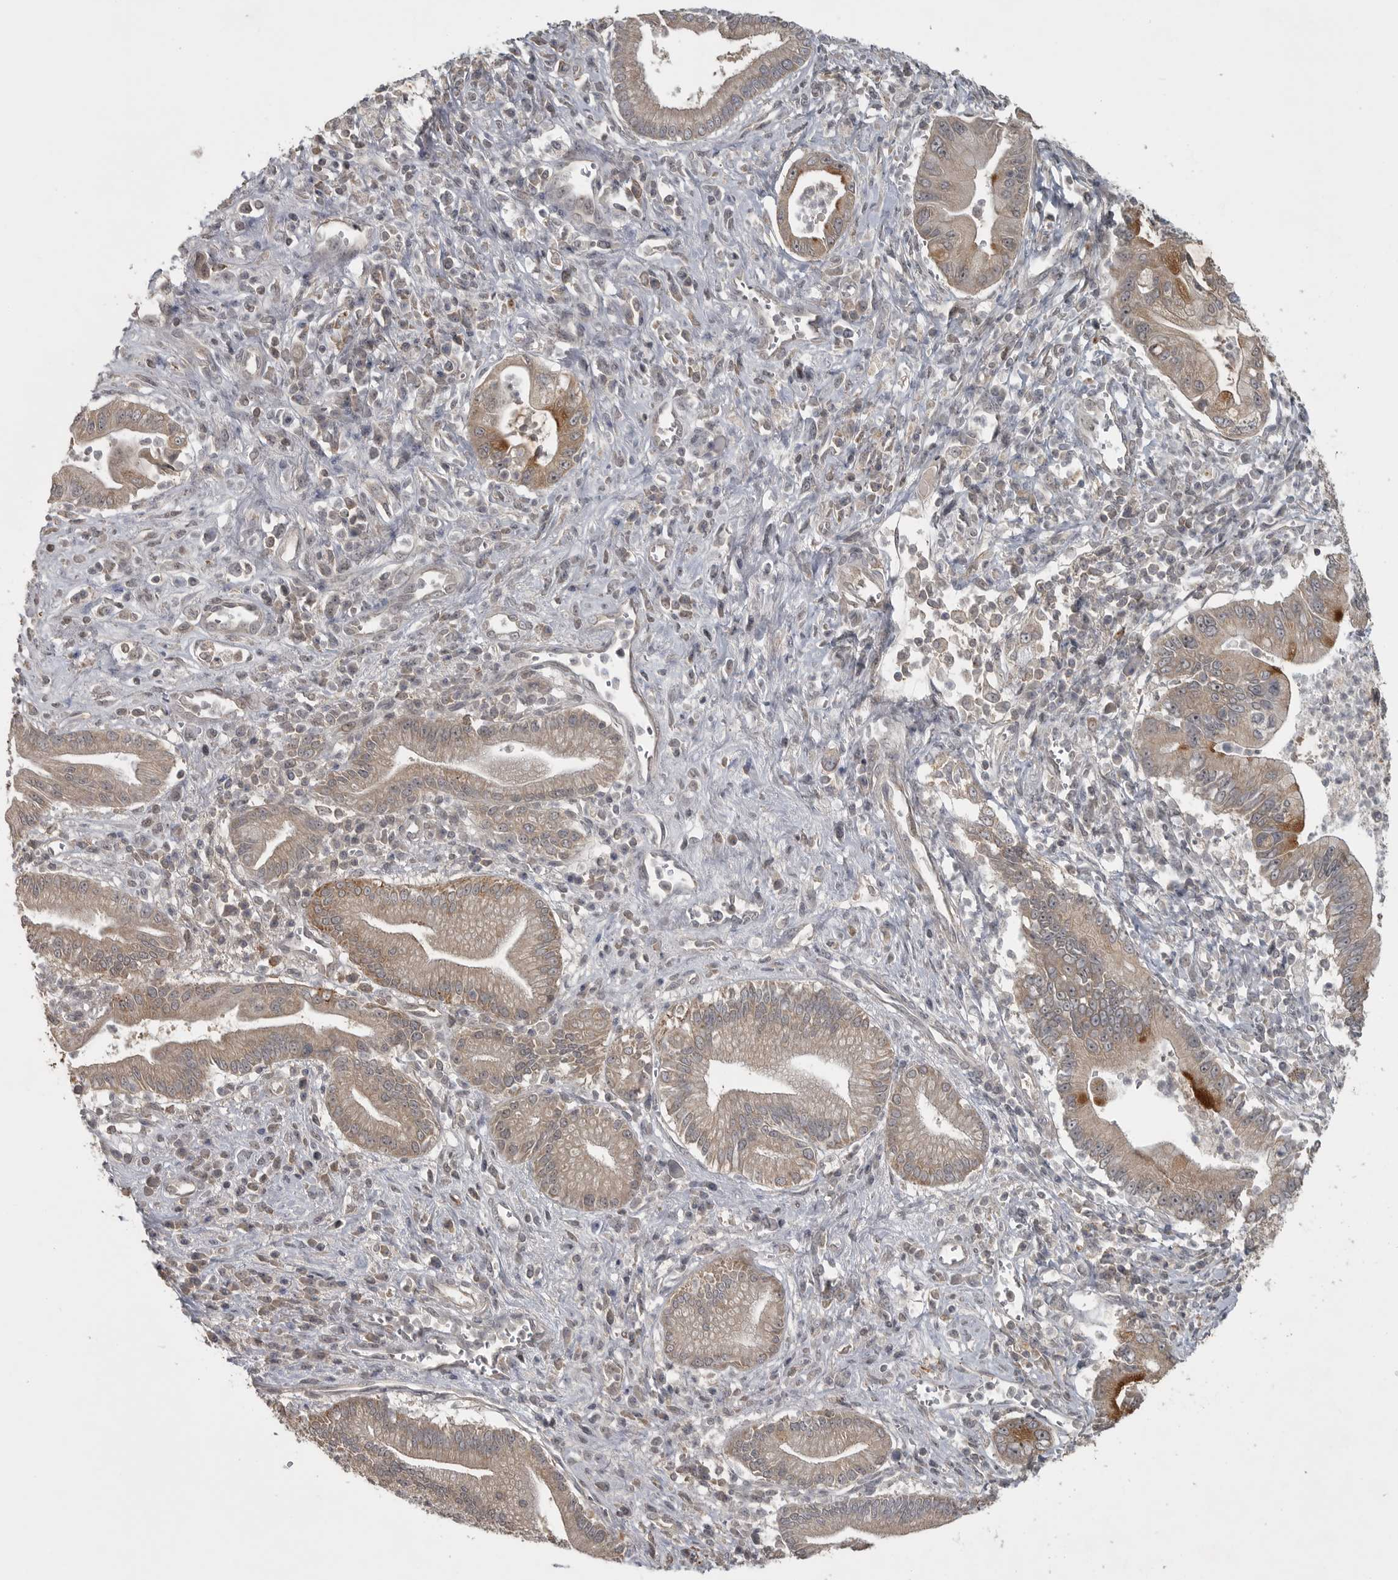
{"staining": {"intensity": "weak", "quantity": ">75%", "location": "cytoplasmic/membranous"}, "tissue": "pancreatic cancer", "cell_type": "Tumor cells", "image_type": "cancer", "snomed": [{"axis": "morphology", "description": "Adenocarcinoma, NOS"}, {"axis": "topography", "description": "Pancreas"}], "caption": "Adenocarcinoma (pancreatic) was stained to show a protein in brown. There is low levels of weak cytoplasmic/membranous expression in about >75% of tumor cells. Ihc stains the protein of interest in brown and the nuclei are stained blue.", "gene": "LLGL1", "patient": {"sex": "male", "age": 78}}